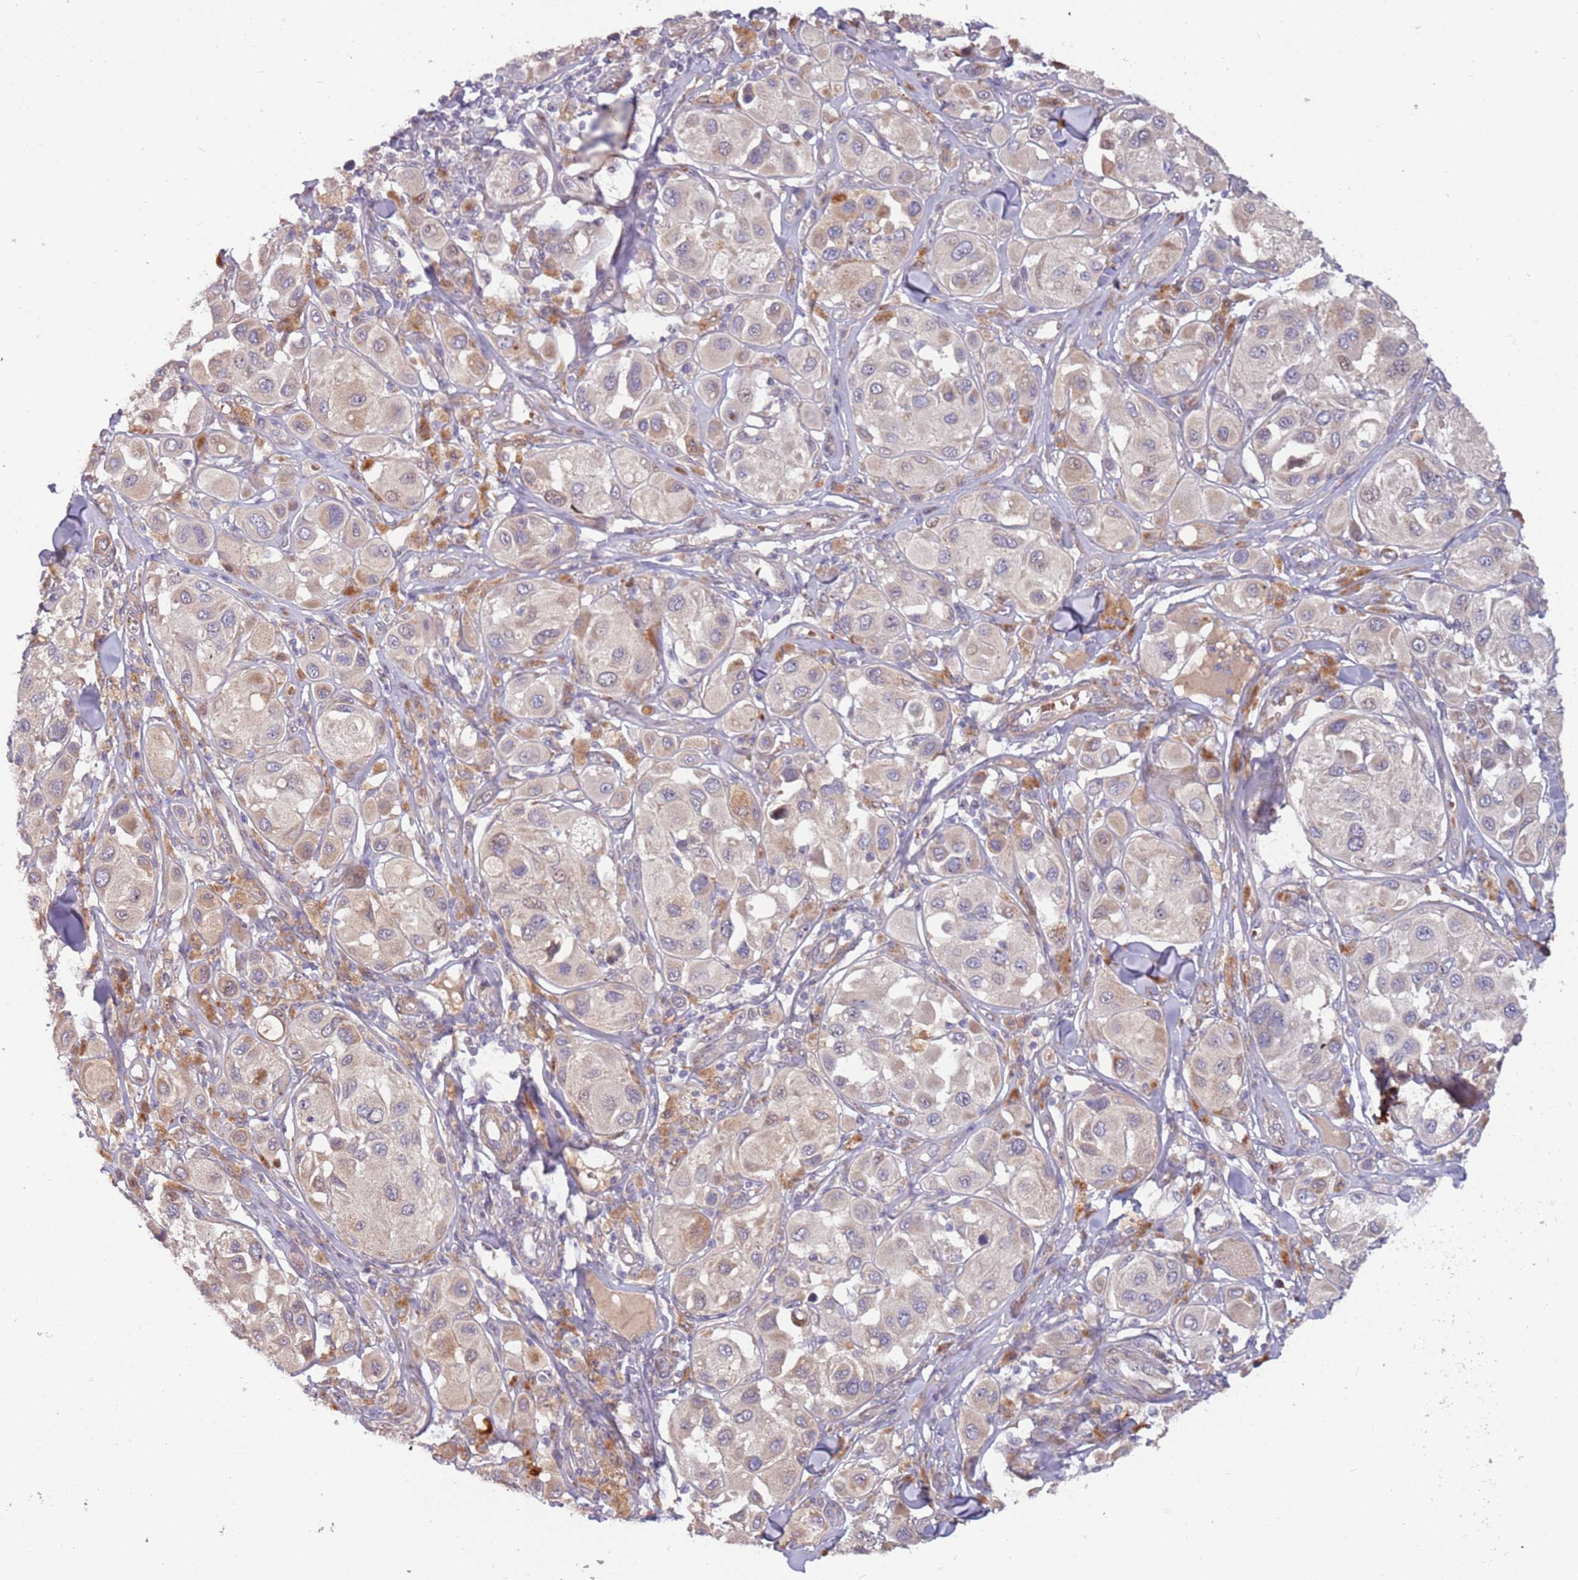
{"staining": {"intensity": "weak", "quantity": "25%-75%", "location": "cytoplasmic/membranous"}, "tissue": "melanoma", "cell_type": "Tumor cells", "image_type": "cancer", "snomed": [{"axis": "morphology", "description": "Malignant melanoma, Metastatic site"}, {"axis": "topography", "description": "Skin"}], "caption": "Immunohistochemistry photomicrograph of neoplastic tissue: human melanoma stained using IHC exhibits low levels of weak protein expression localized specifically in the cytoplasmic/membranous of tumor cells, appearing as a cytoplasmic/membranous brown color.", "gene": "TRAPPC6B", "patient": {"sex": "male", "age": 41}}